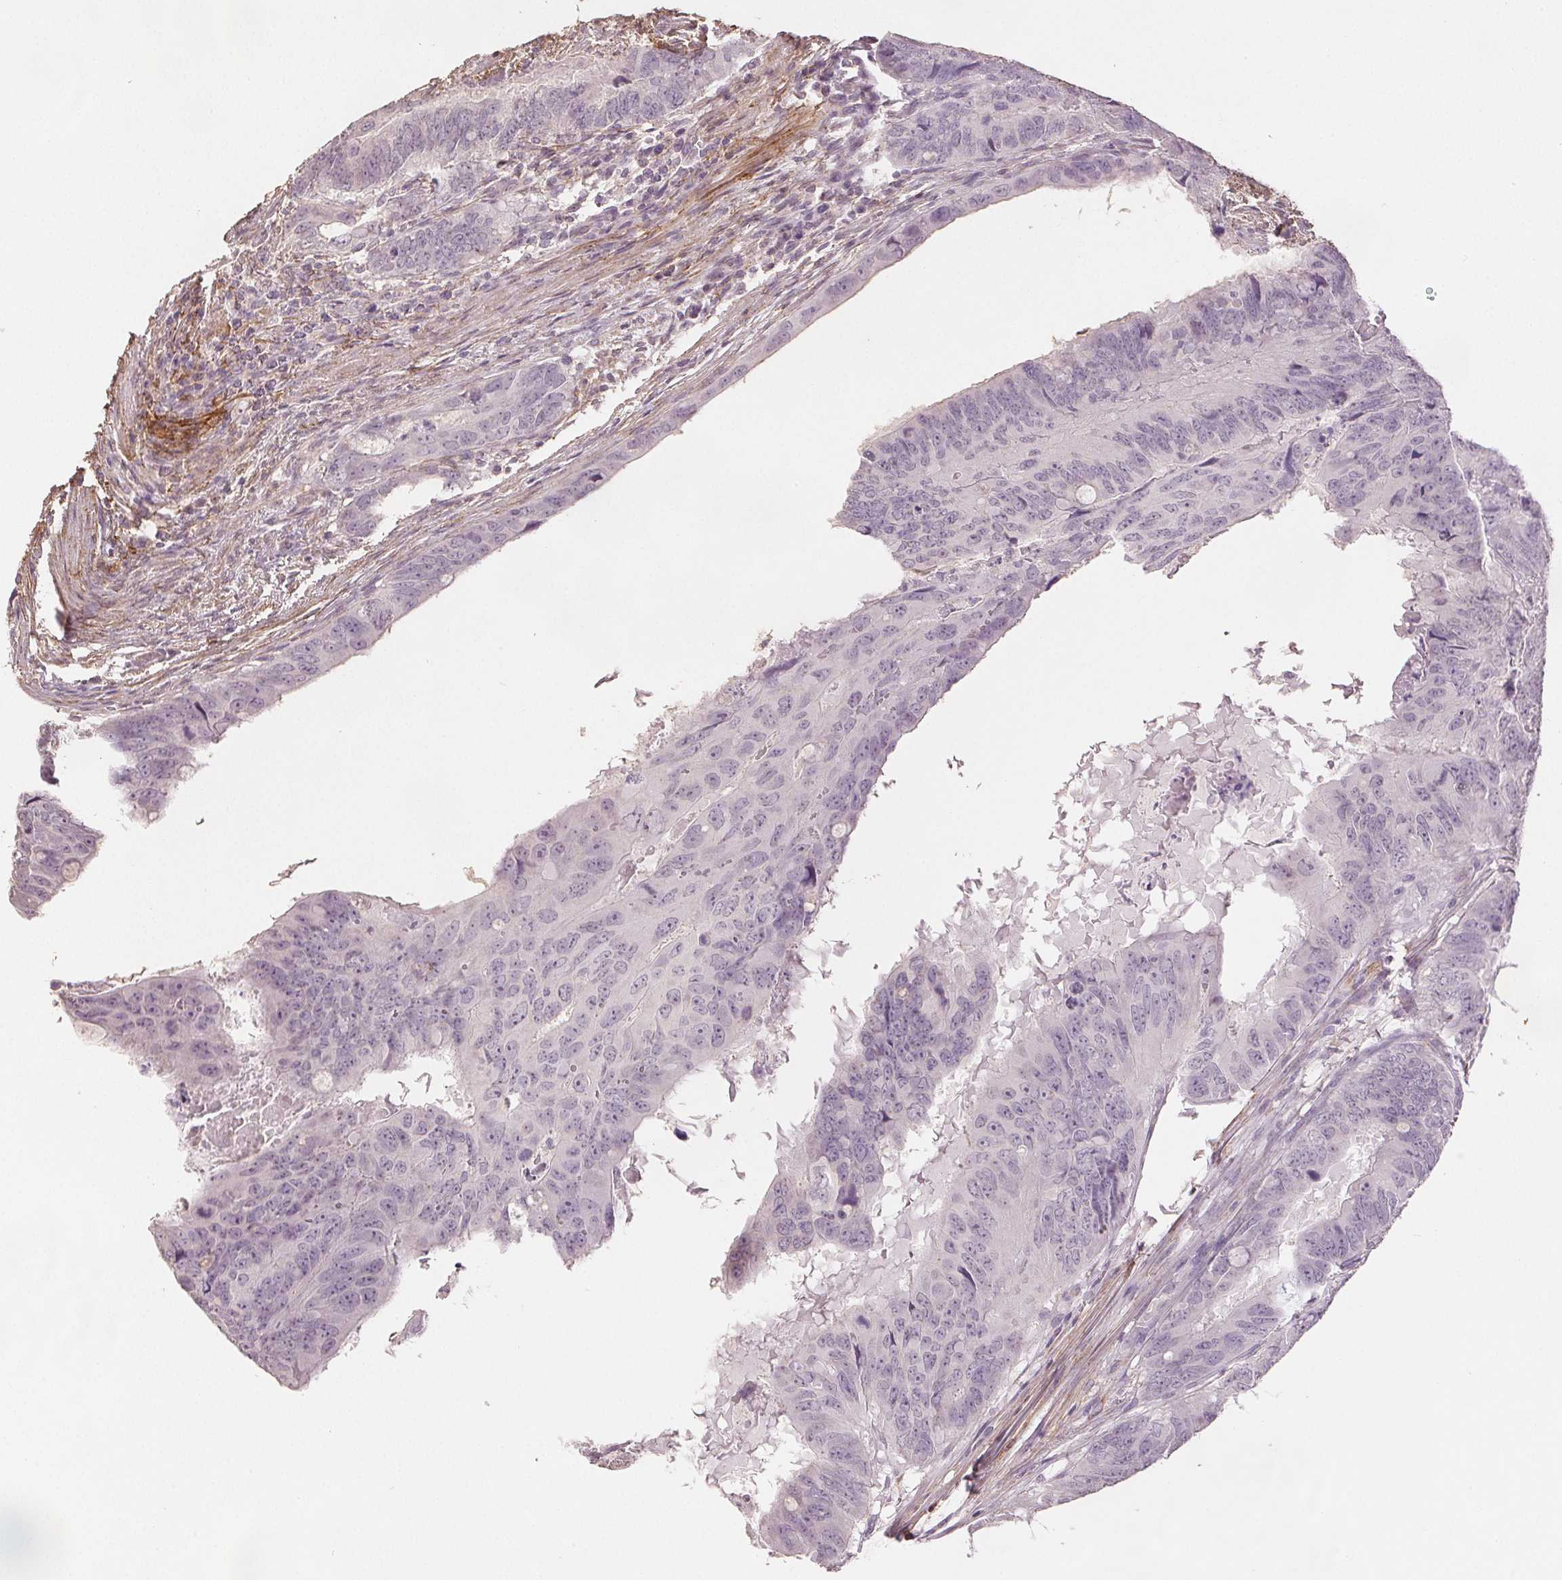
{"staining": {"intensity": "negative", "quantity": "none", "location": "none"}, "tissue": "colorectal cancer", "cell_type": "Tumor cells", "image_type": "cancer", "snomed": [{"axis": "morphology", "description": "Adenocarcinoma, NOS"}, {"axis": "topography", "description": "Colon"}], "caption": "A photomicrograph of colorectal cancer (adenocarcinoma) stained for a protein exhibits no brown staining in tumor cells. (DAB (3,3'-diaminobenzidine) immunohistochemistry (IHC) with hematoxylin counter stain).", "gene": "FBN1", "patient": {"sex": "male", "age": 79}}